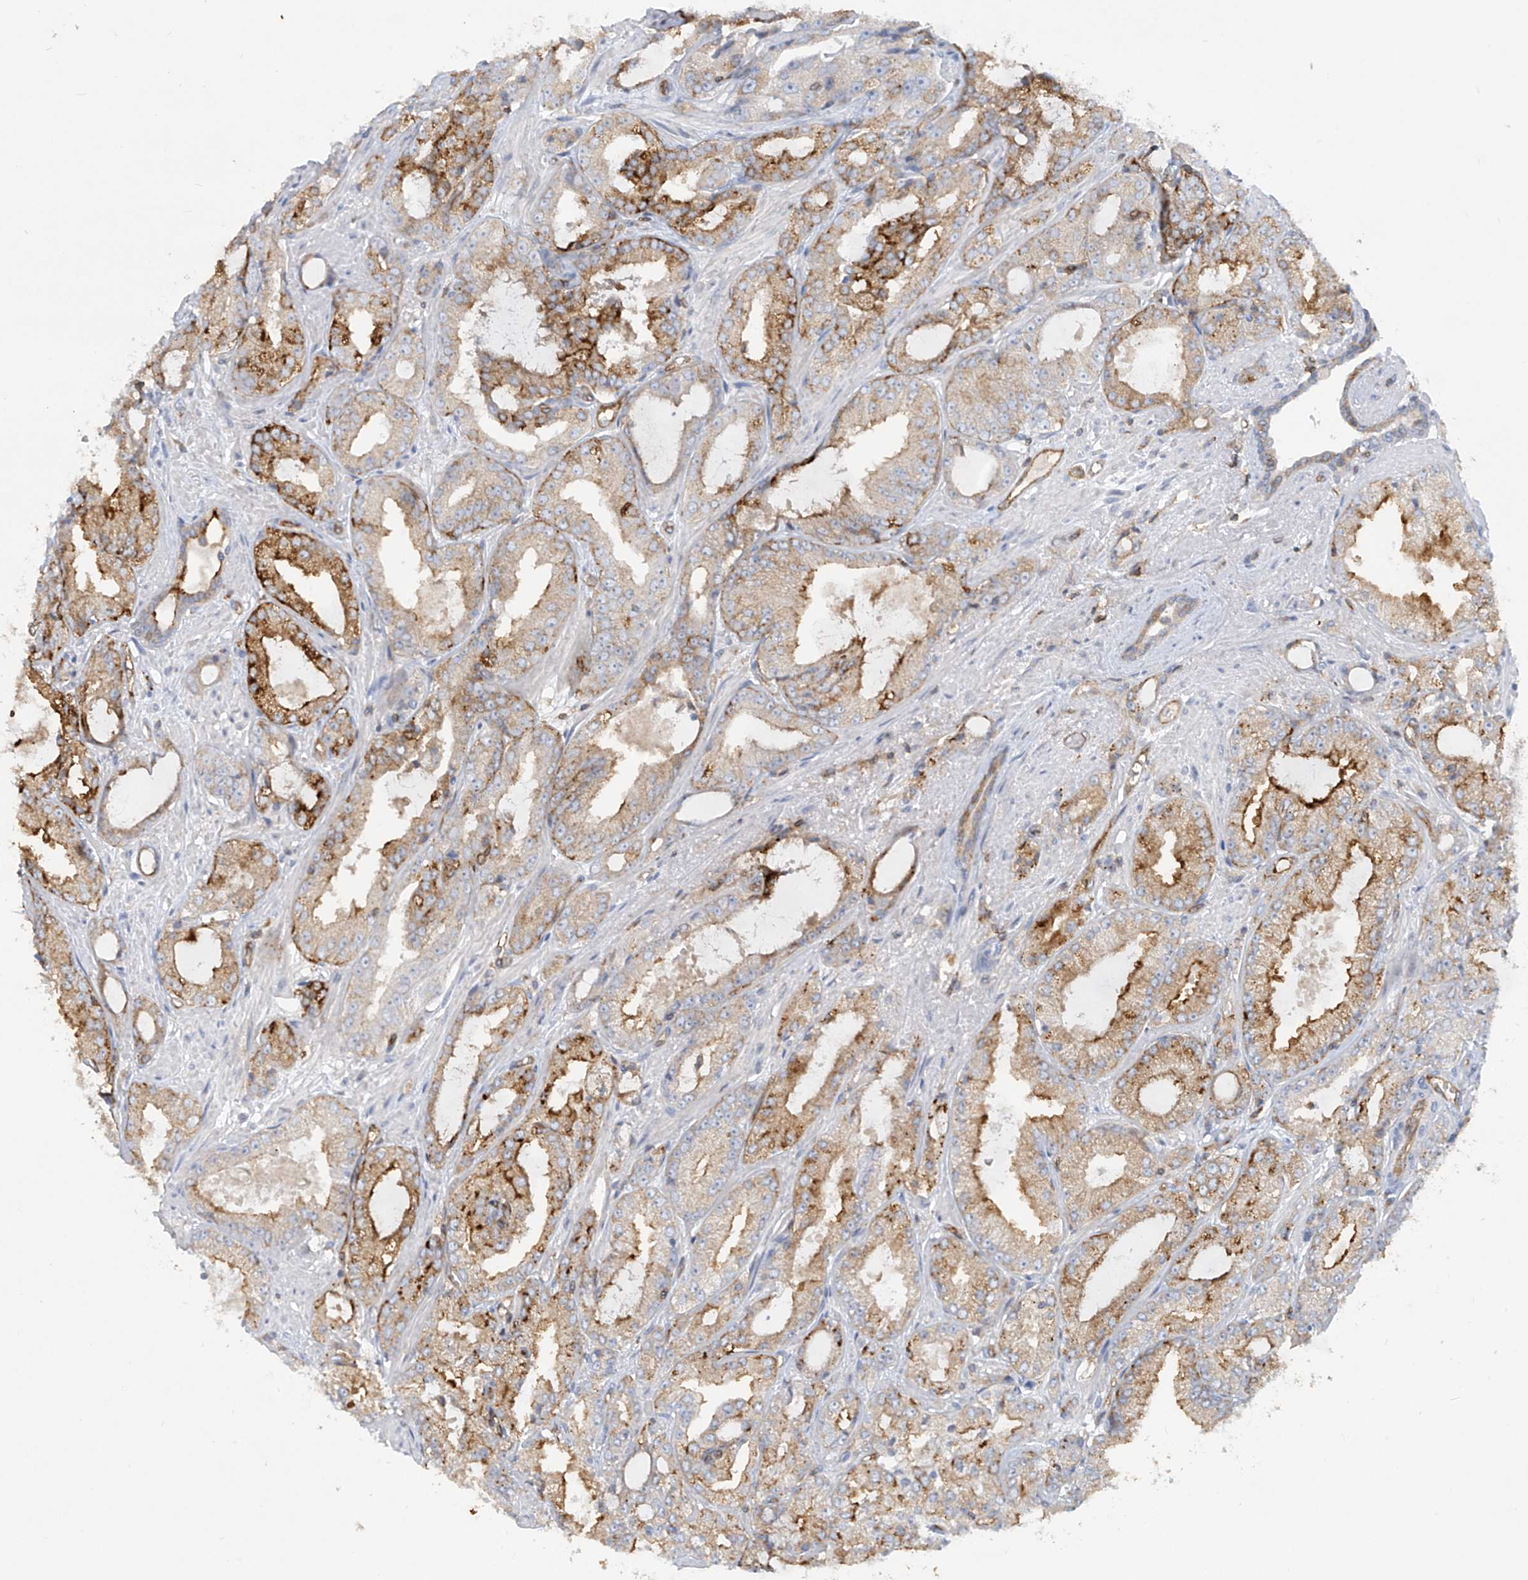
{"staining": {"intensity": "strong", "quantity": ">75%", "location": "cytoplasmic/membranous"}, "tissue": "prostate cancer", "cell_type": "Tumor cells", "image_type": "cancer", "snomed": [{"axis": "morphology", "description": "Adenocarcinoma, High grade"}, {"axis": "topography", "description": "Prostate"}], "caption": "Human prostate high-grade adenocarcinoma stained with a brown dye demonstrates strong cytoplasmic/membranous positive expression in approximately >75% of tumor cells.", "gene": "HLA-E", "patient": {"sex": "male", "age": 71}}